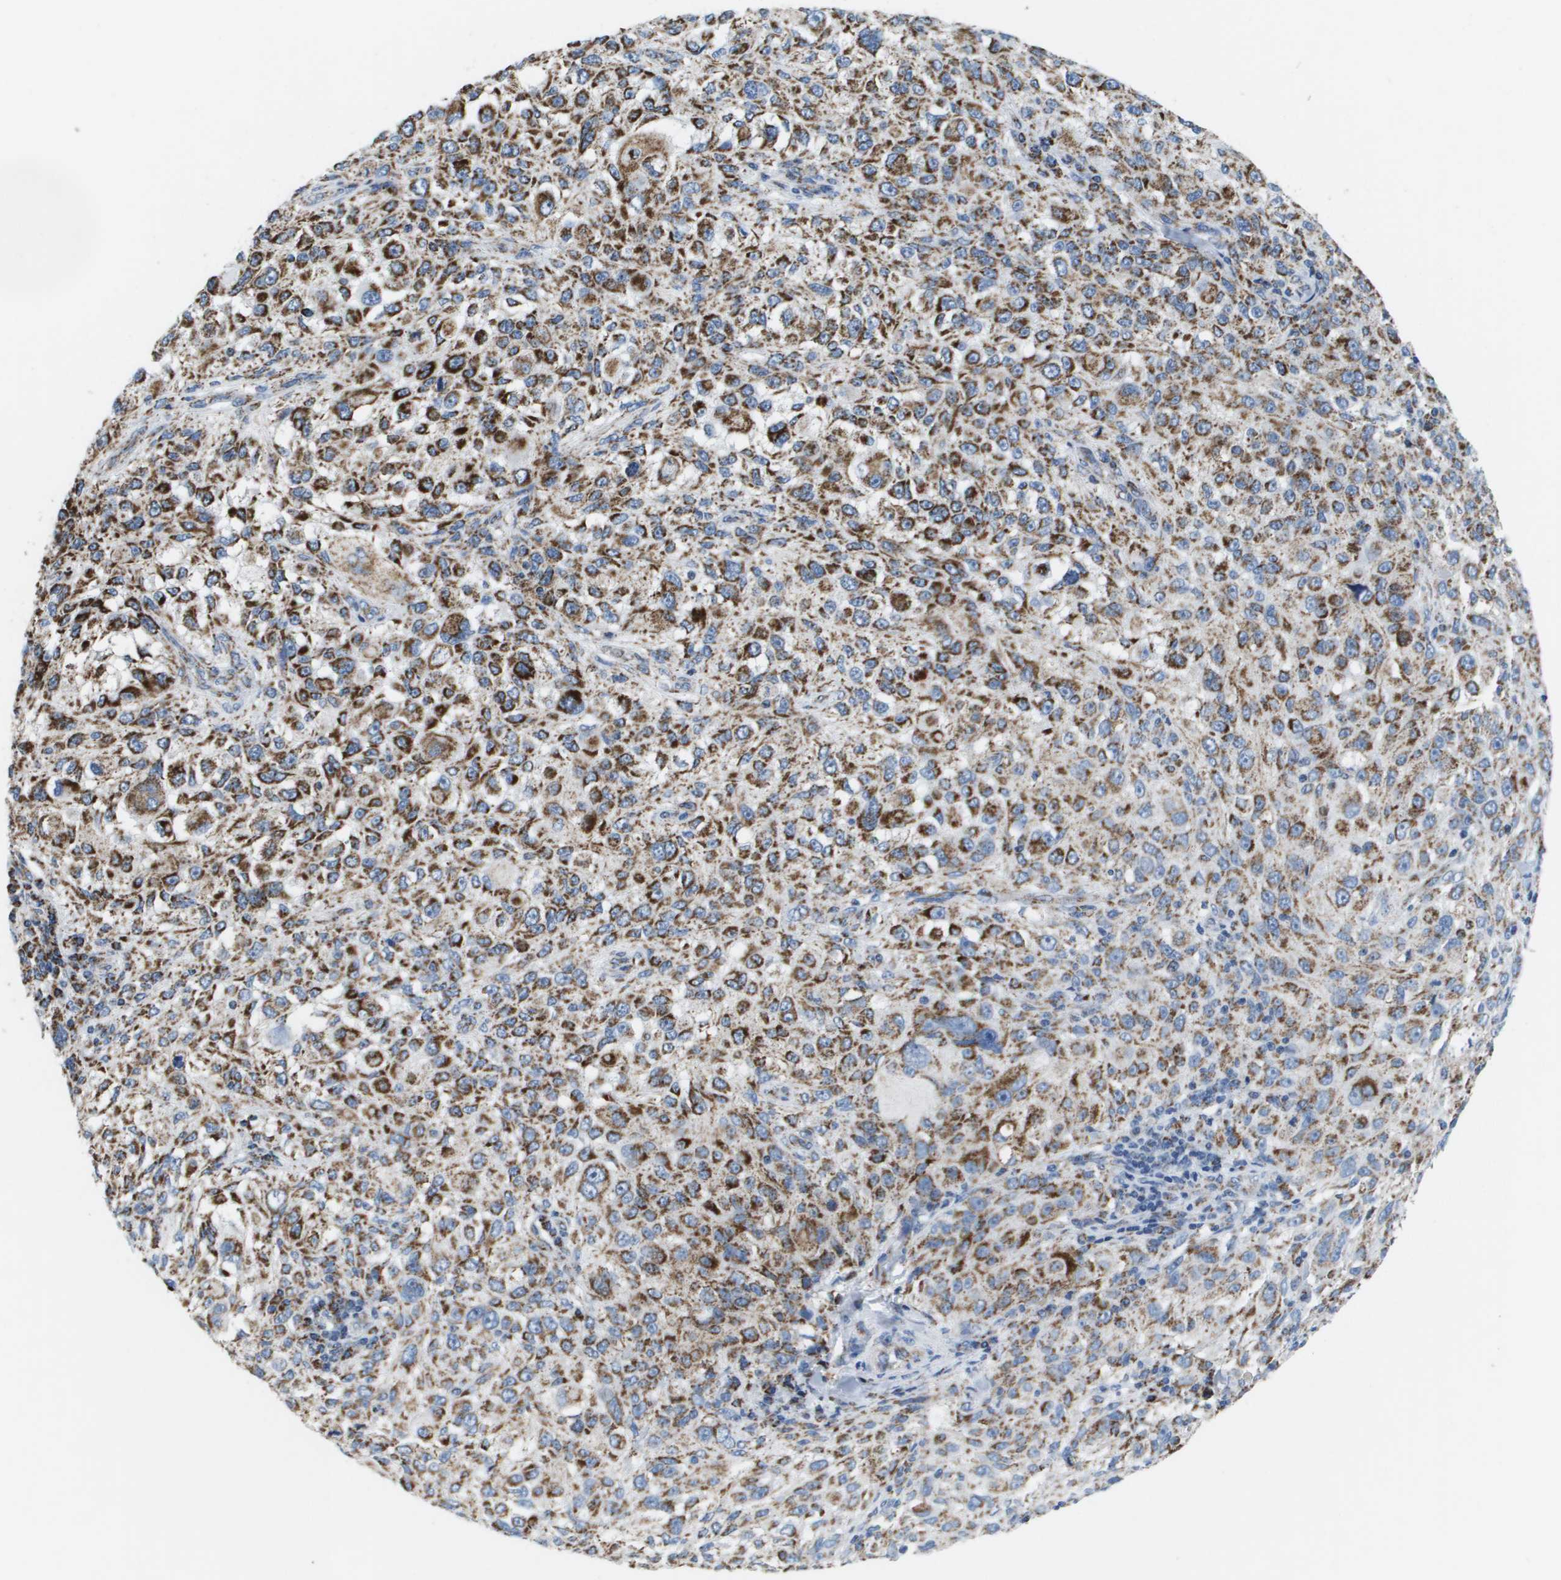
{"staining": {"intensity": "strong", "quantity": ">75%", "location": "cytoplasmic/membranous"}, "tissue": "melanoma", "cell_type": "Tumor cells", "image_type": "cancer", "snomed": [{"axis": "morphology", "description": "Necrosis, NOS"}, {"axis": "morphology", "description": "Malignant melanoma, NOS"}, {"axis": "topography", "description": "Skin"}], "caption": "This micrograph displays immunohistochemistry (IHC) staining of human malignant melanoma, with high strong cytoplasmic/membranous staining in approximately >75% of tumor cells.", "gene": "ATP5F1B", "patient": {"sex": "female", "age": 87}}